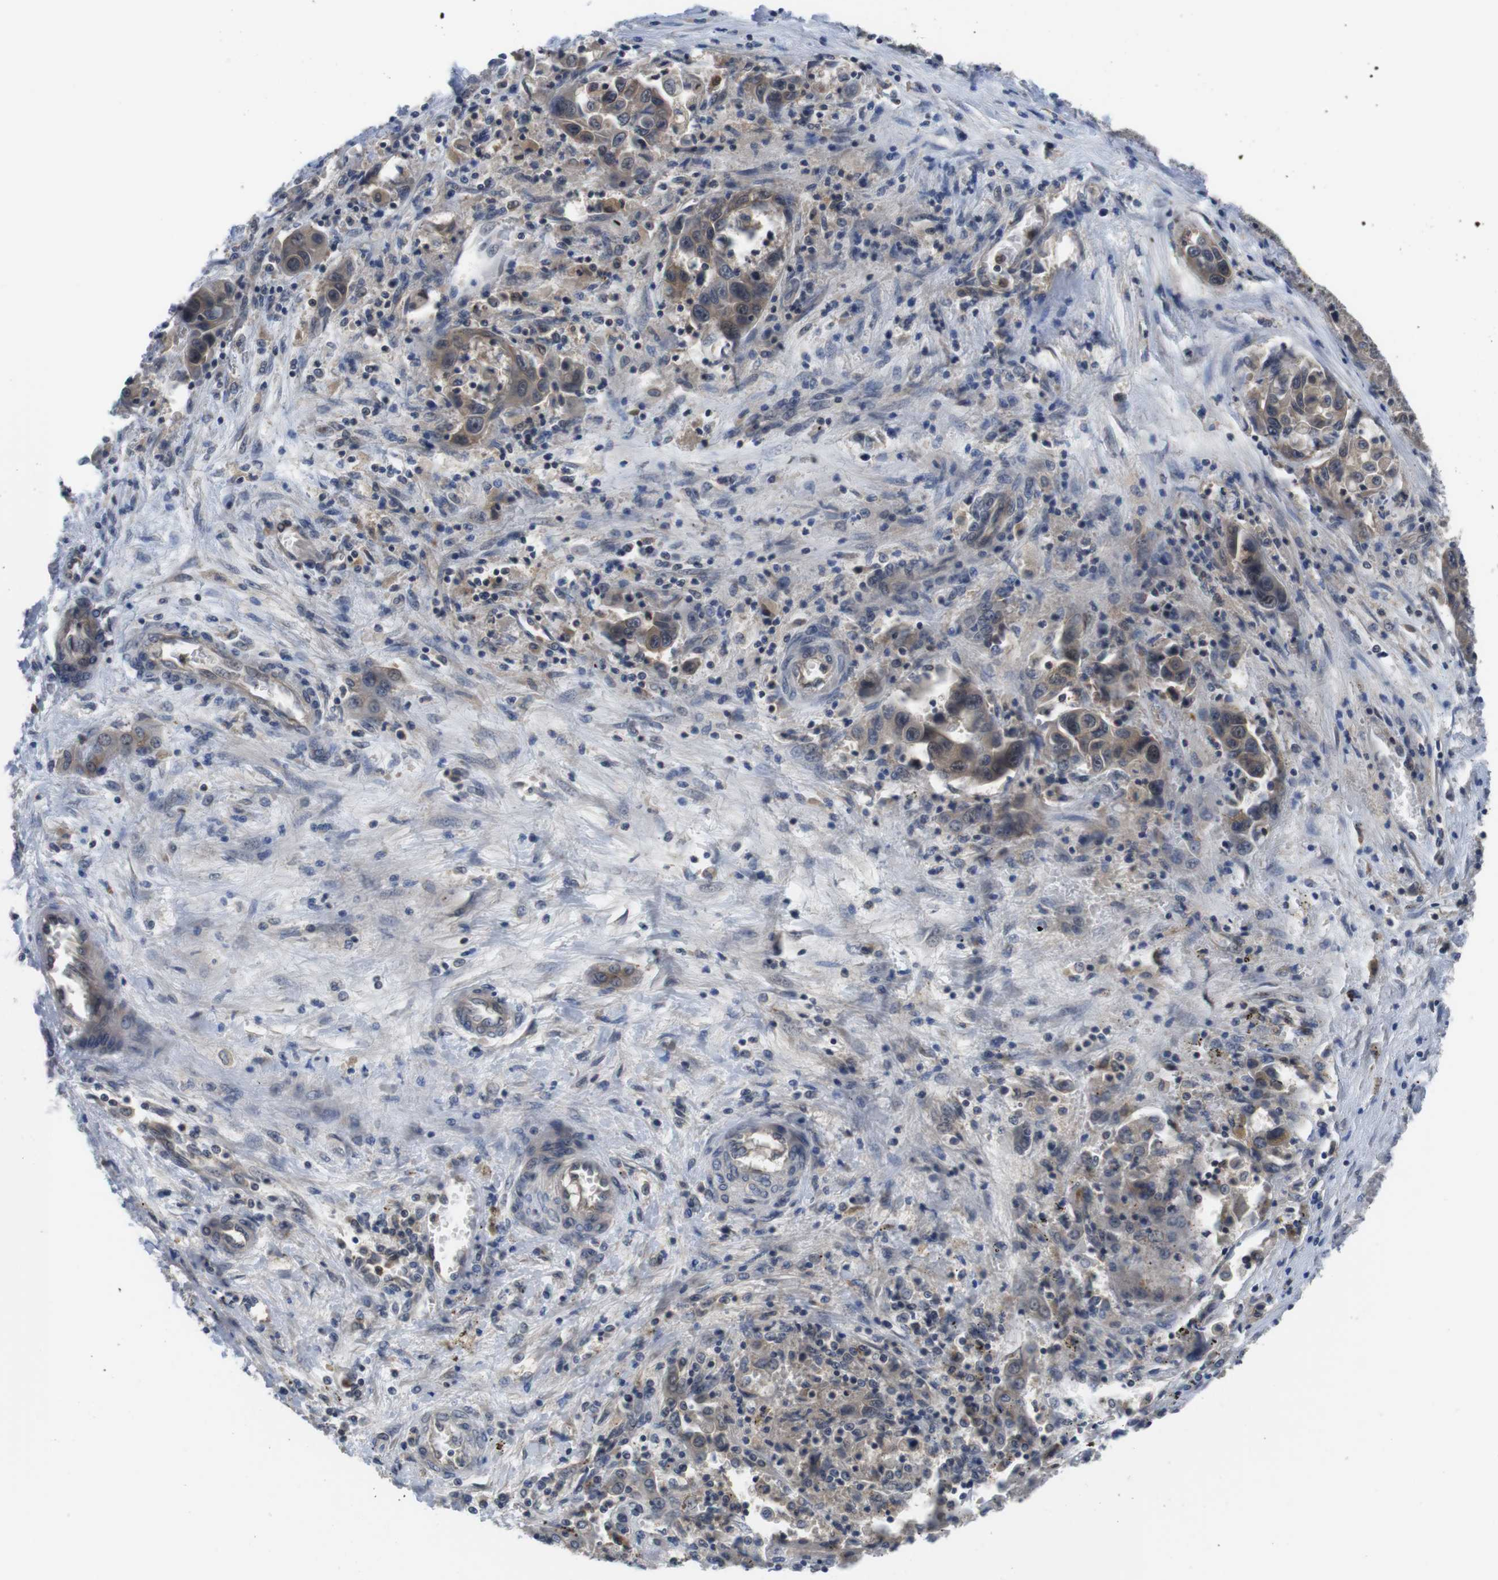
{"staining": {"intensity": "weak", "quantity": ">75%", "location": "cytoplasmic/membranous"}, "tissue": "liver cancer", "cell_type": "Tumor cells", "image_type": "cancer", "snomed": [{"axis": "morphology", "description": "Cholangiocarcinoma"}, {"axis": "topography", "description": "Liver"}], "caption": "Immunohistochemistry staining of liver cancer, which demonstrates low levels of weak cytoplasmic/membranous positivity in about >75% of tumor cells indicating weak cytoplasmic/membranous protein expression. The staining was performed using DAB (brown) for protein detection and nuclei were counterstained in hematoxylin (blue).", "gene": "FADD", "patient": {"sex": "female", "age": 52}}